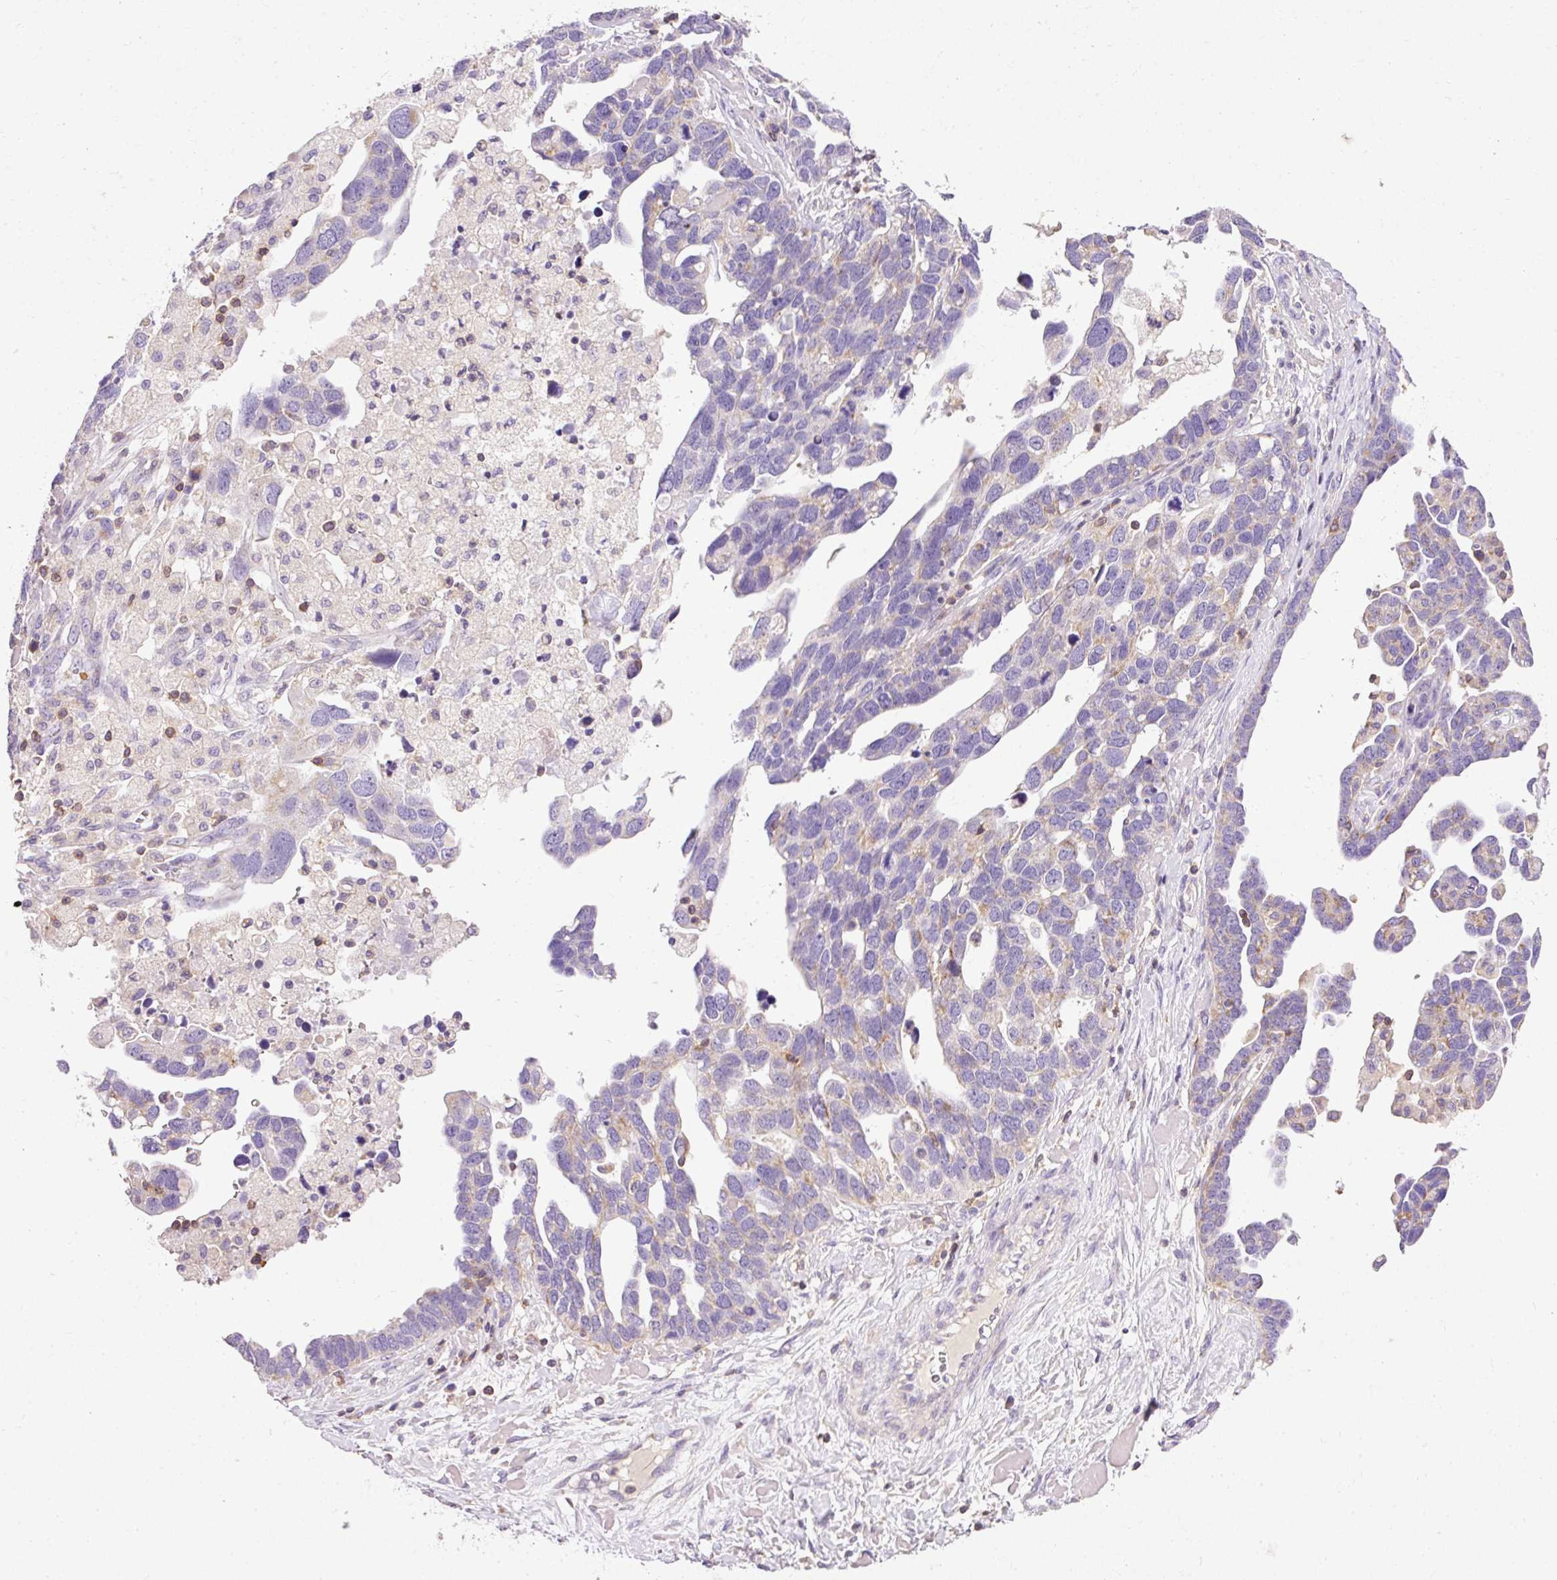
{"staining": {"intensity": "negative", "quantity": "none", "location": "none"}, "tissue": "ovarian cancer", "cell_type": "Tumor cells", "image_type": "cancer", "snomed": [{"axis": "morphology", "description": "Cystadenocarcinoma, serous, NOS"}, {"axis": "topography", "description": "Ovary"}], "caption": "Micrograph shows no protein expression in tumor cells of ovarian cancer tissue.", "gene": "IMMT", "patient": {"sex": "female", "age": 54}}